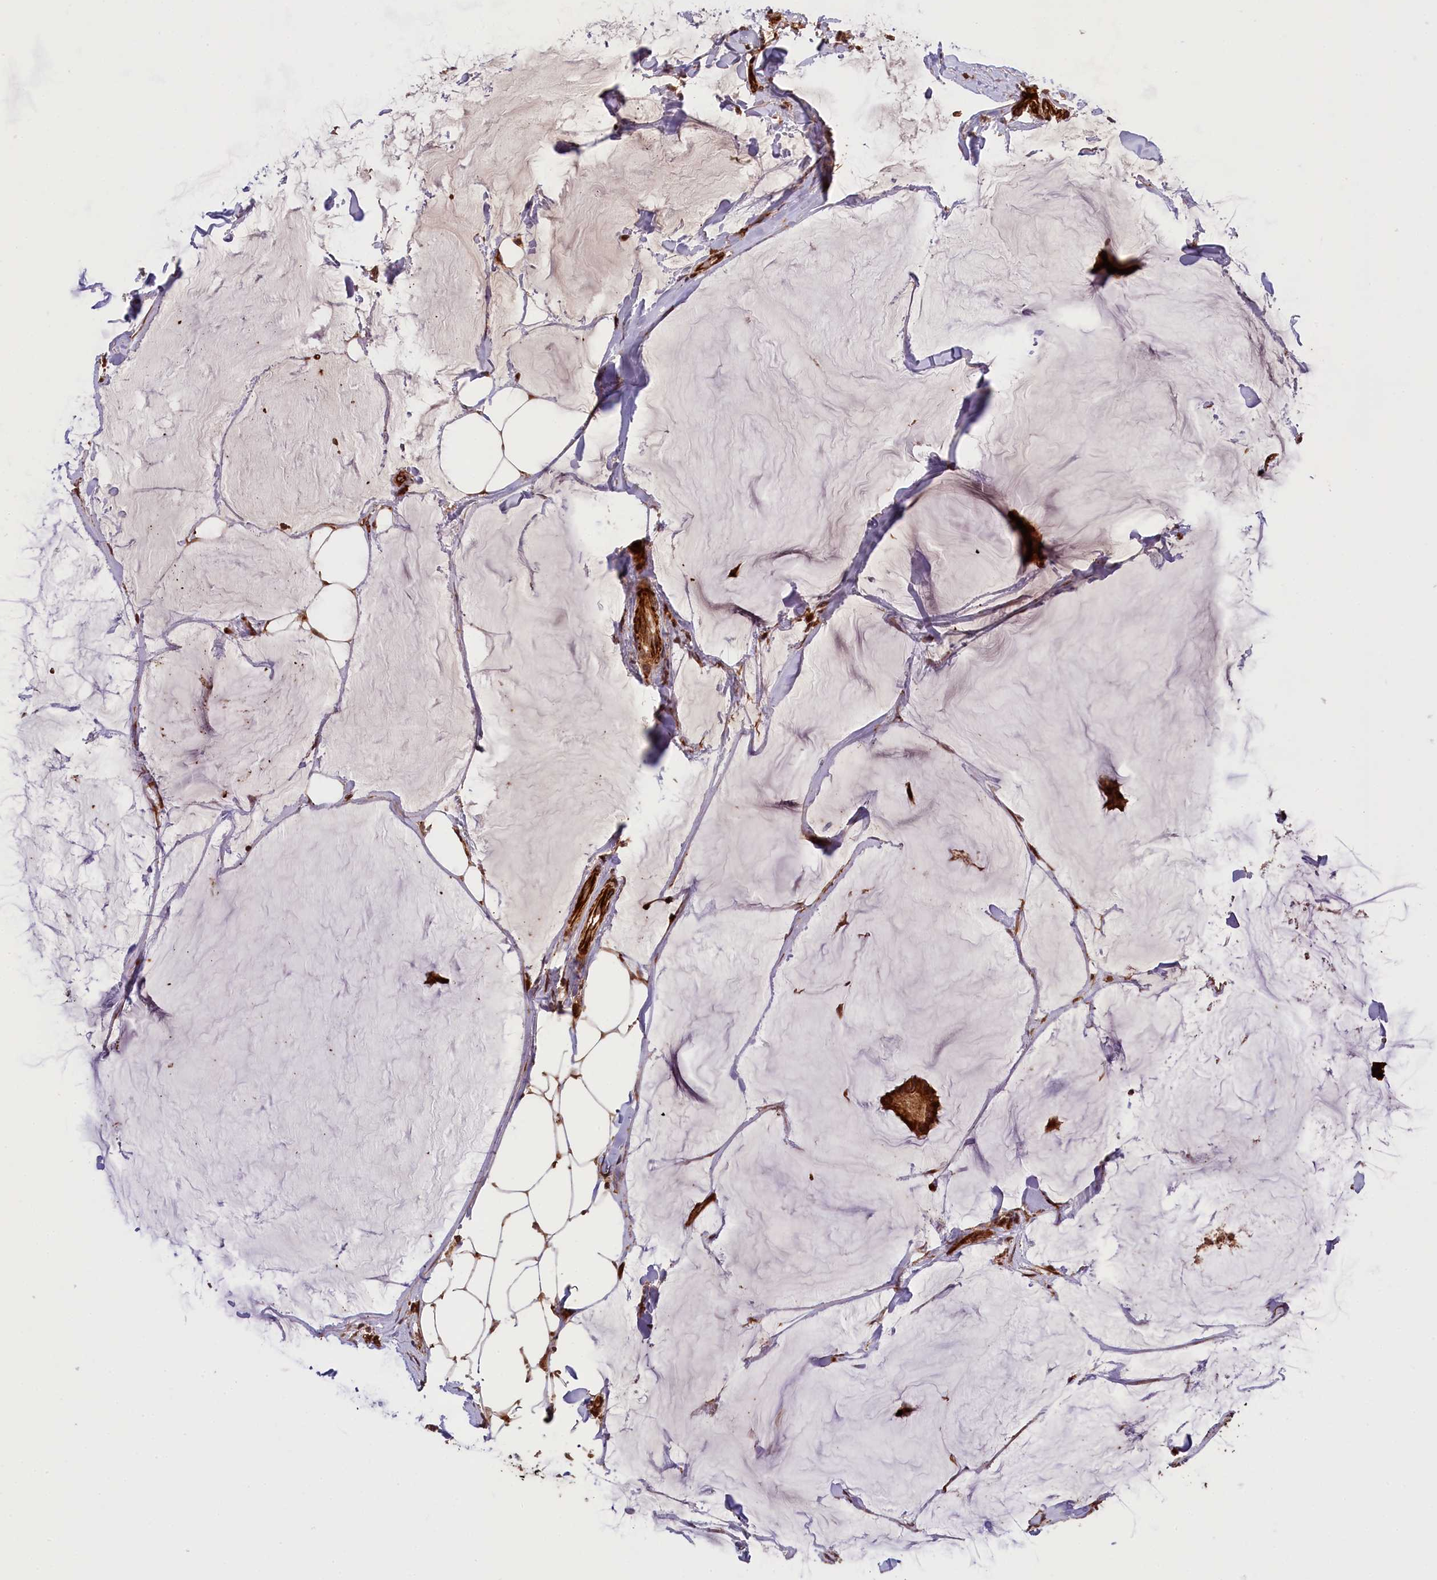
{"staining": {"intensity": "strong", "quantity": ">75%", "location": "cytoplasmic/membranous"}, "tissue": "breast cancer", "cell_type": "Tumor cells", "image_type": "cancer", "snomed": [{"axis": "morphology", "description": "Duct carcinoma"}, {"axis": "topography", "description": "Breast"}], "caption": "A histopathology image showing strong cytoplasmic/membranous positivity in about >75% of tumor cells in breast cancer (infiltrating ductal carcinoma), as visualized by brown immunohistochemical staining.", "gene": "DNAJB9", "patient": {"sex": "female", "age": 93}}